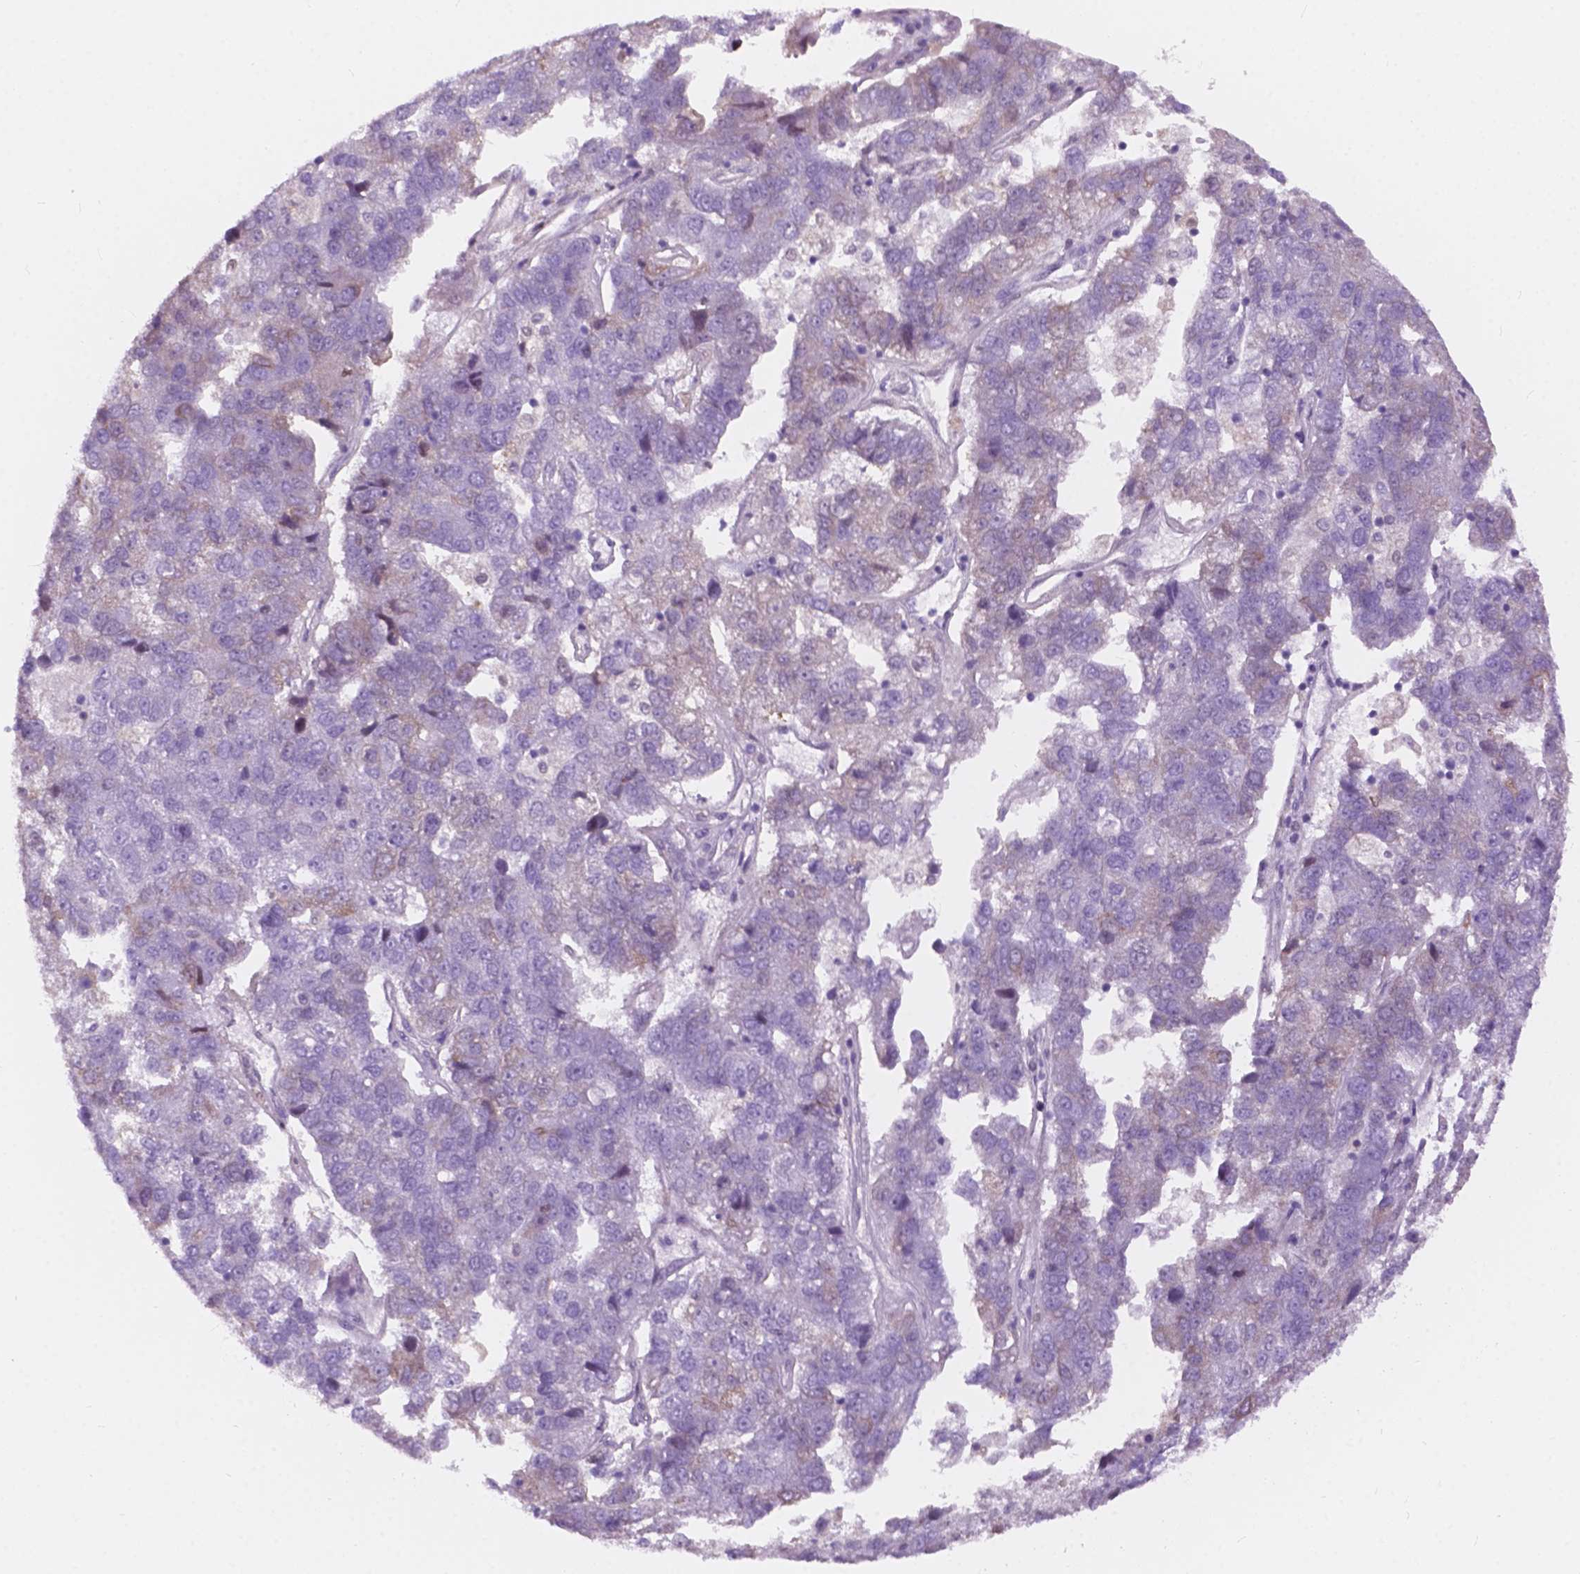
{"staining": {"intensity": "negative", "quantity": "none", "location": "none"}, "tissue": "pancreatic cancer", "cell_type": "Tumor cells", "image_type": "cancer", "snomed": [{"axis": "morphology", "description": "Adenocarcinoma, NOS"}, {"axis": "topography", "description": "Pancreas"}], "caption": "There is no significant expression in tumor cells of pancreatic adenocarcinoma.", "gene": "FXYD2", "patient": {"sex": "female", "age": 61}}